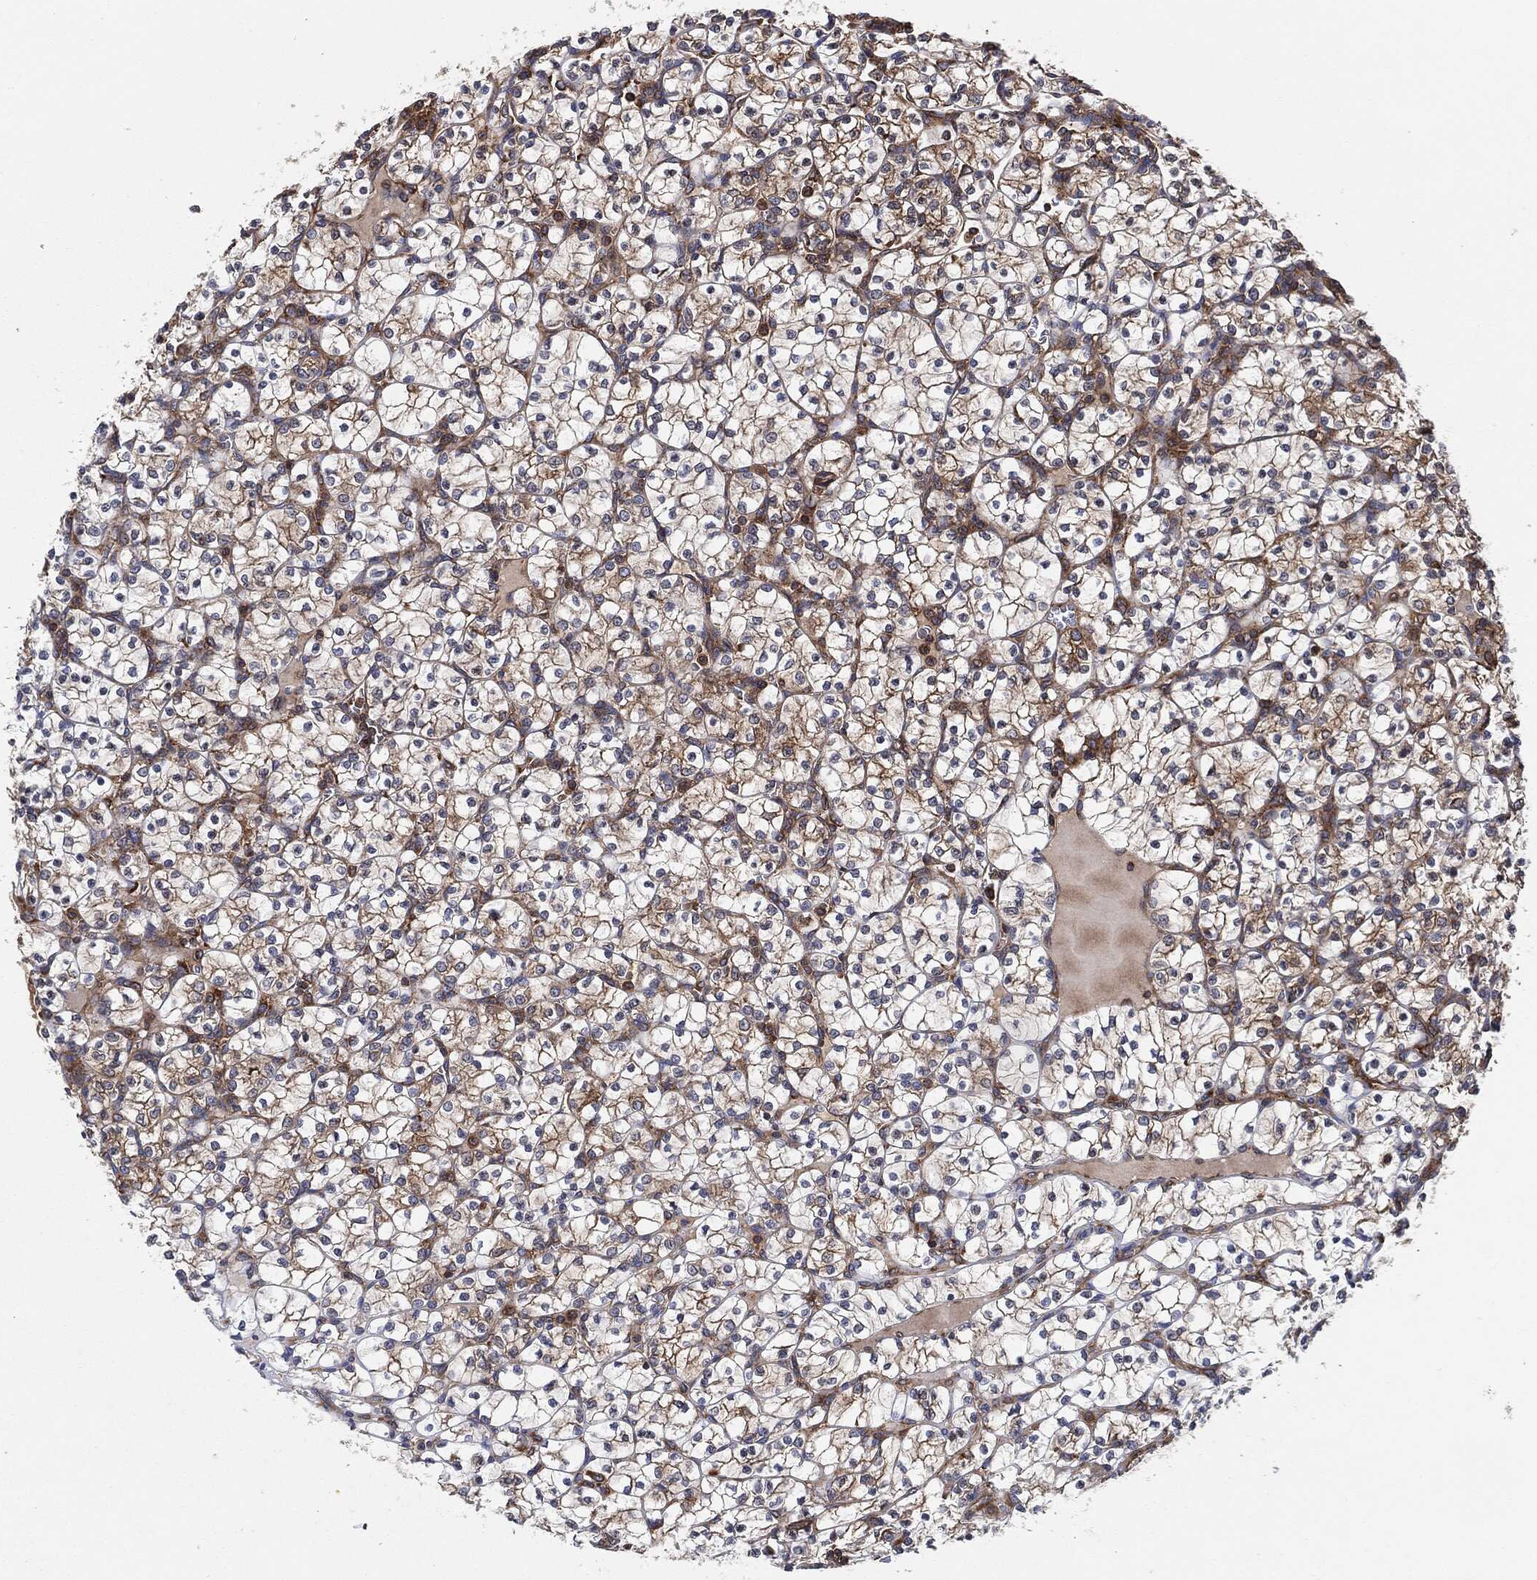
{"staining": {"intensity": "moderate", "quantity": "25%-75%", "location": "cytoplasmic/membranous"}, "tissue": "renal cancer", "cell_type": "Tumor cells", "image_type": "cancer", "snomed": [{"axis": "morphology", "description": "Adenocarcinoma, NOS"}, {"axis": "topography", "description": "Kidney"}], "caption": "Protein expression analysis of human adenocarcinoma (renal) reveals moderate cytoplasmic/membranous positivity in about 25%-75% of tumor cells.", "gene": "EIF2S2", "patient": {"sex": "female", "age": 89}}